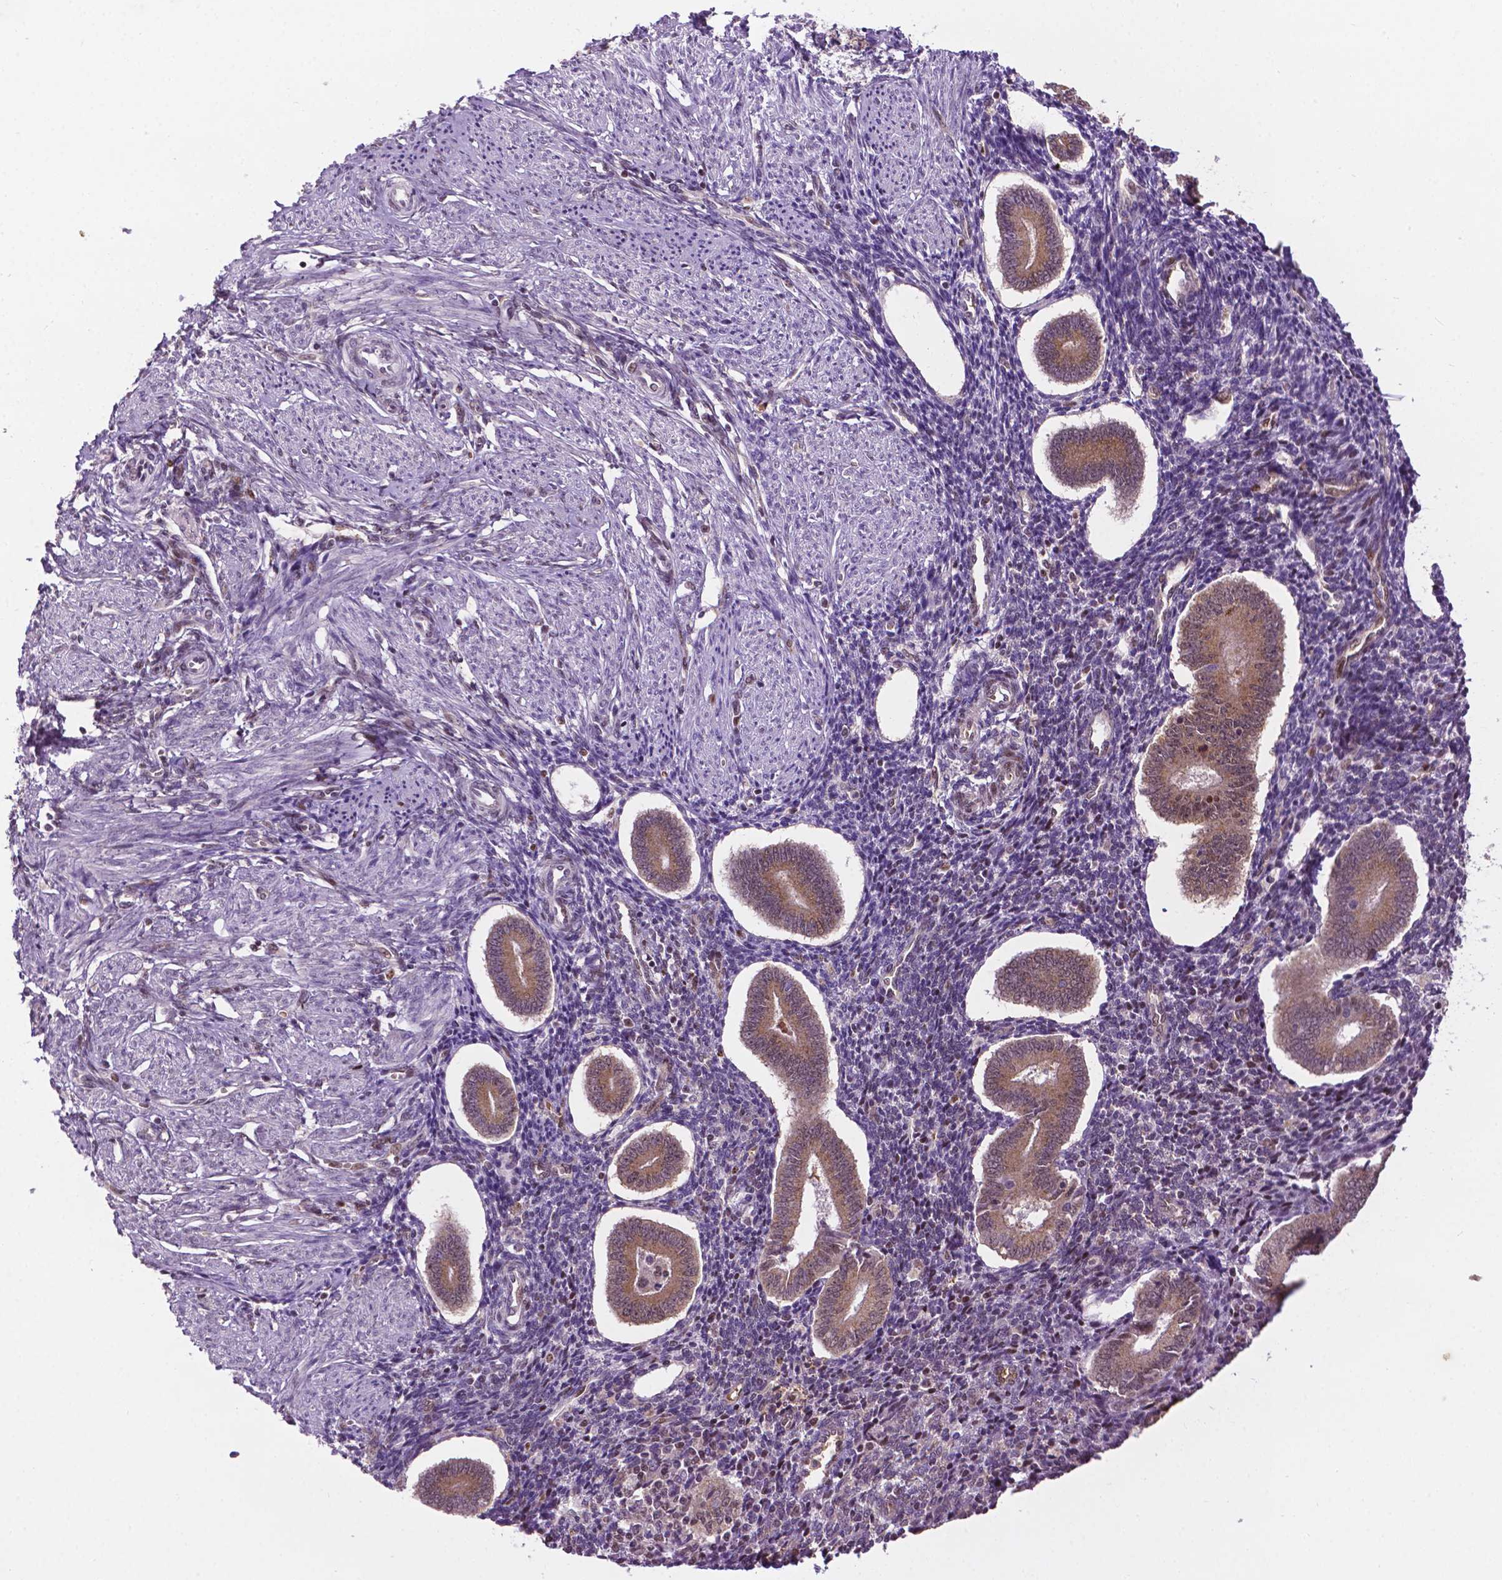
{"staining": {"intensity": "negative", "quantity": "none", "location": "none"}, "tissue": "endometrium", "cell_type": "Cells in endometrial stroma", "image_type": "normal", "snomed": [{"axis": "morphology", "description": "Normal tissue, NOS"}, {"axis": "topography", "description": "Endometrium"}], "caption": "This is a histopathology image of IHC staining of benign endometrium, which shows no positivity in cells in endometrial stroma. The staining is performed using DAB brown chromogen with nuclei counter-stained in using hematoxylin.", "gene": "ZNF41", "patient": {"sex": "female", "age": 40}}